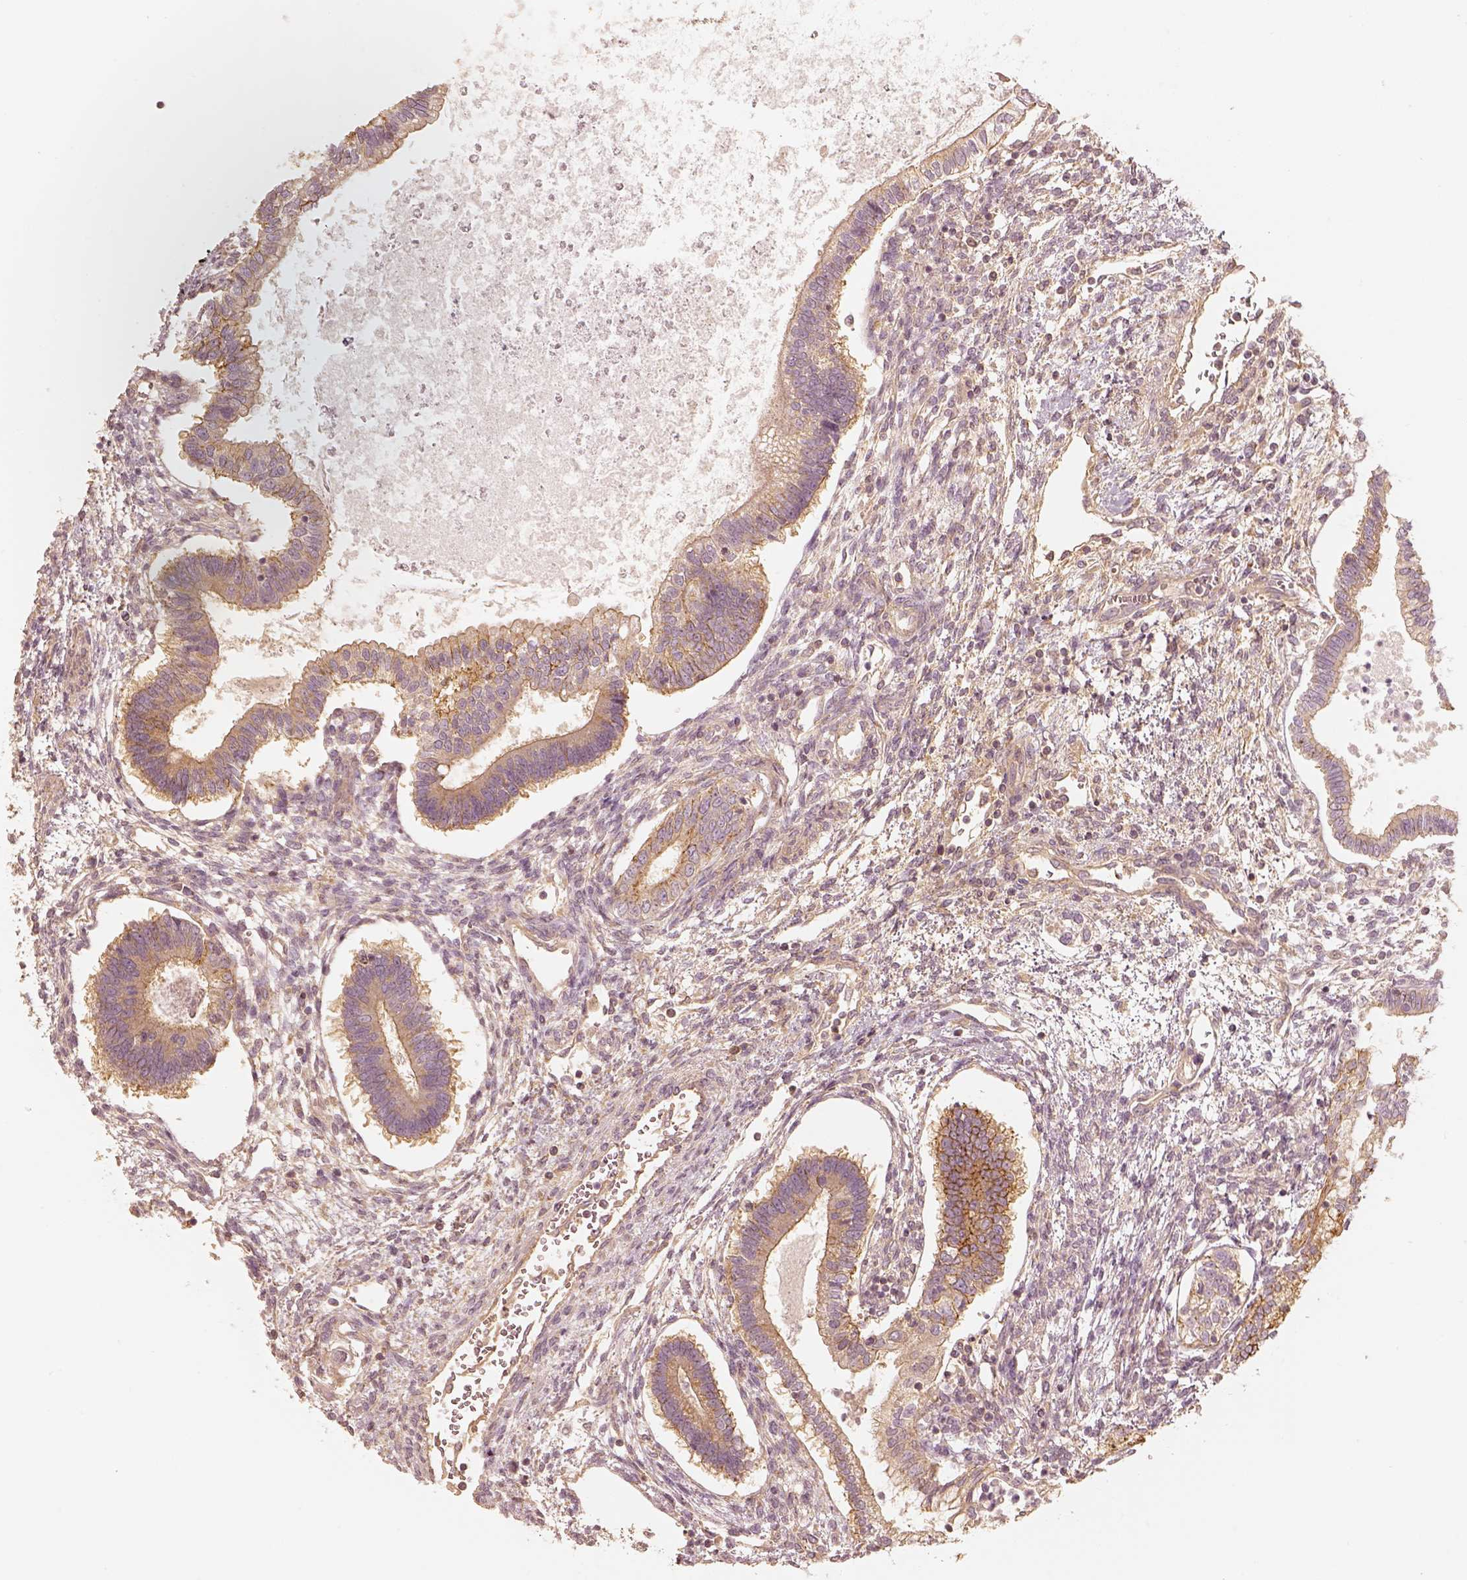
{"staining": {"intensity": "weak", "quantity": ">75%", "location": "cytoplasmic/membranous"}, "tissue": "testis cancer", "cell_type": "Tumor cells", "image_type": "cancer", "snomed": [{"axis": "morphology", "description": "Carcinoma, Embryonal, NOS"}, {"axis": "topography", "description": "Testis"}], "caption": "Immunohistochemistry (IHC) (DAB) staining of human testis cancer (embryonal carcinoma) reveals weak cytoplasmic/membranous protein expression in approximately >75% of tumor cells.", "gene": "GORASP2", "patient": {"sex": "male", "age": 37}}